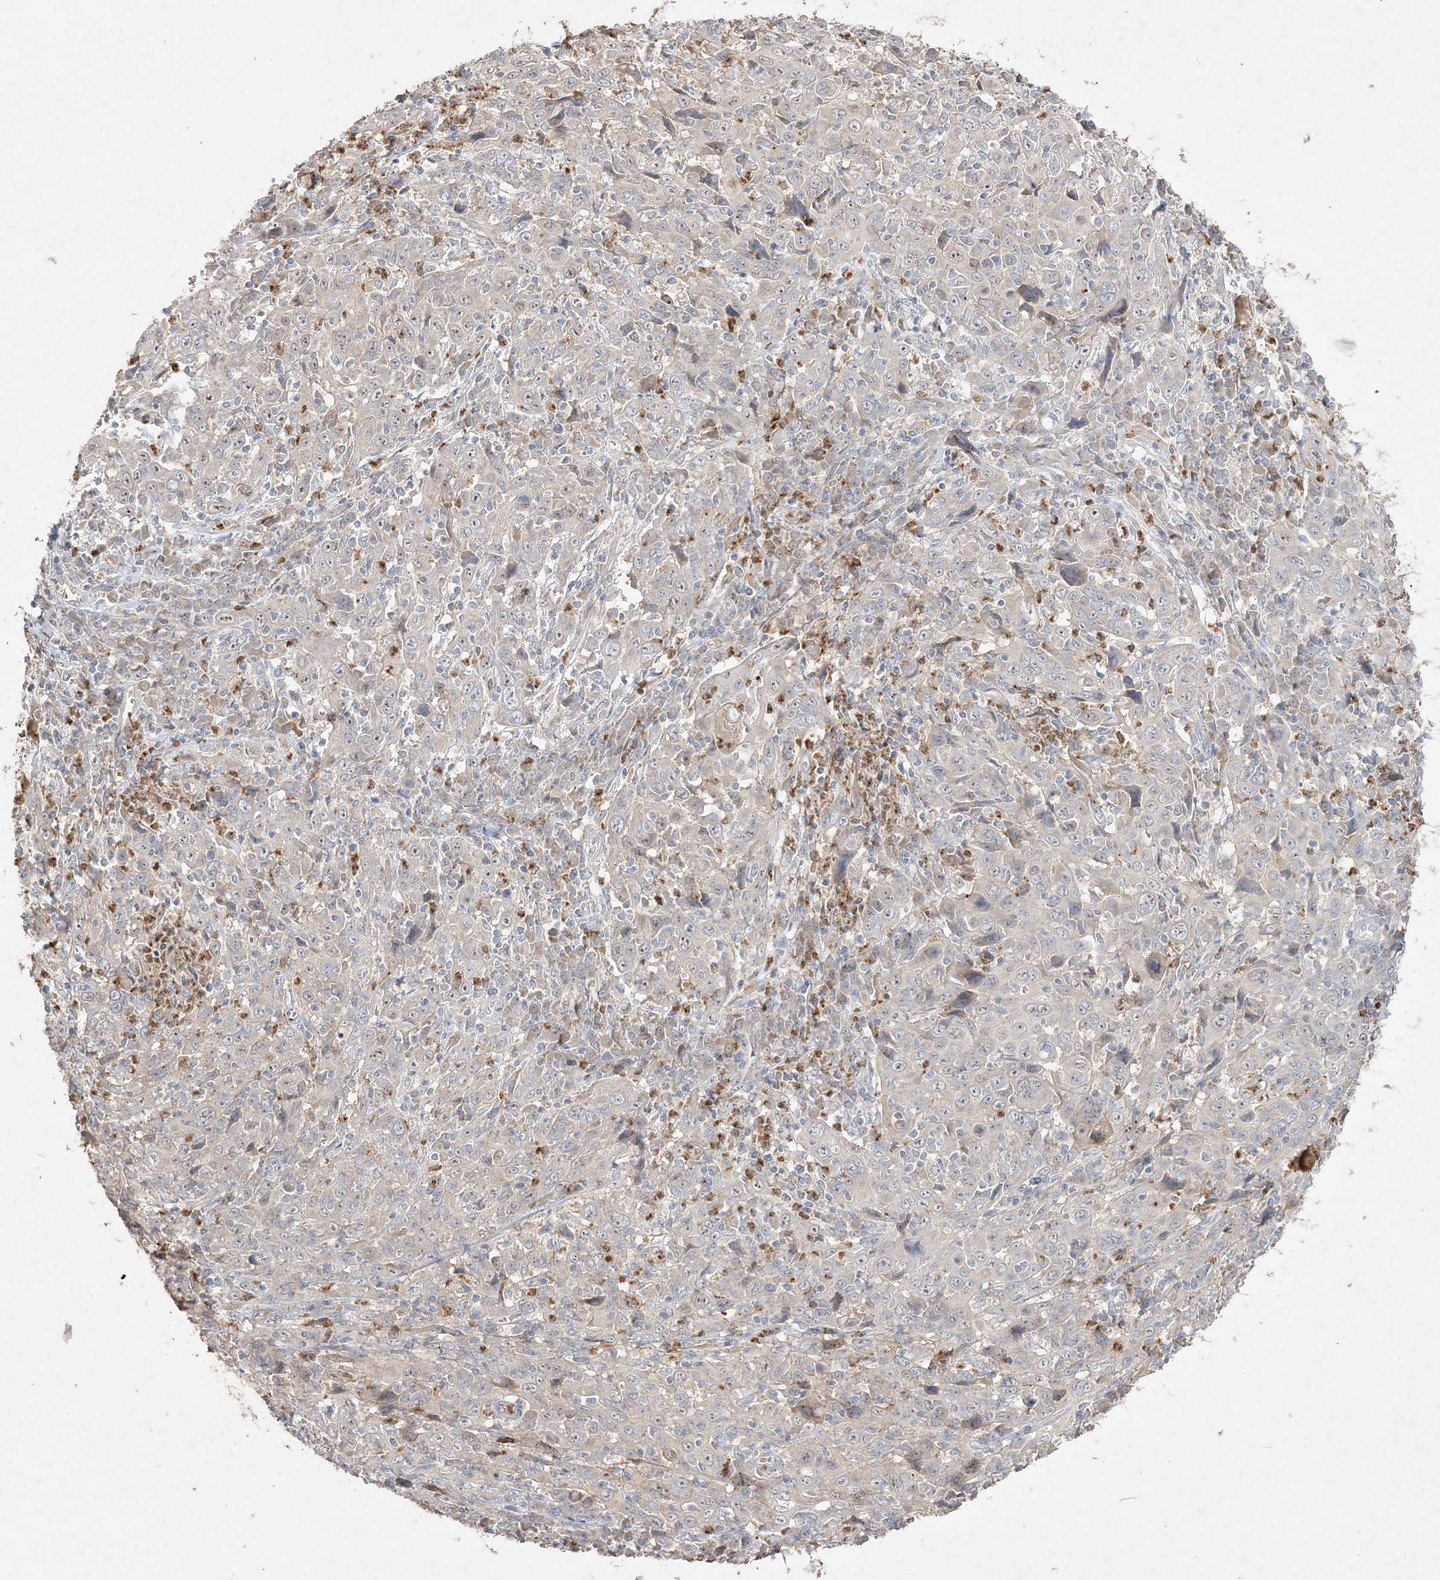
{"staining": {"intensity": "moderate", "quantity": "<25%", "location": "nuclear"}, "tissue": "cervical cancer", "cell_type": "Tumor cells", "image_type": "cancer", "snomed": [{"axis": "morphology", "description": "Squamous cell carcinoma, NOS"}, {"axis": "topography", "description": "Cervix"}], "caption": "Cervical squamous cell carcinoma stained with a protein marker reveals moderate staining in tumor cells.", "gene": "NOP16", "patient": {"sex": "female", "age": 46}}